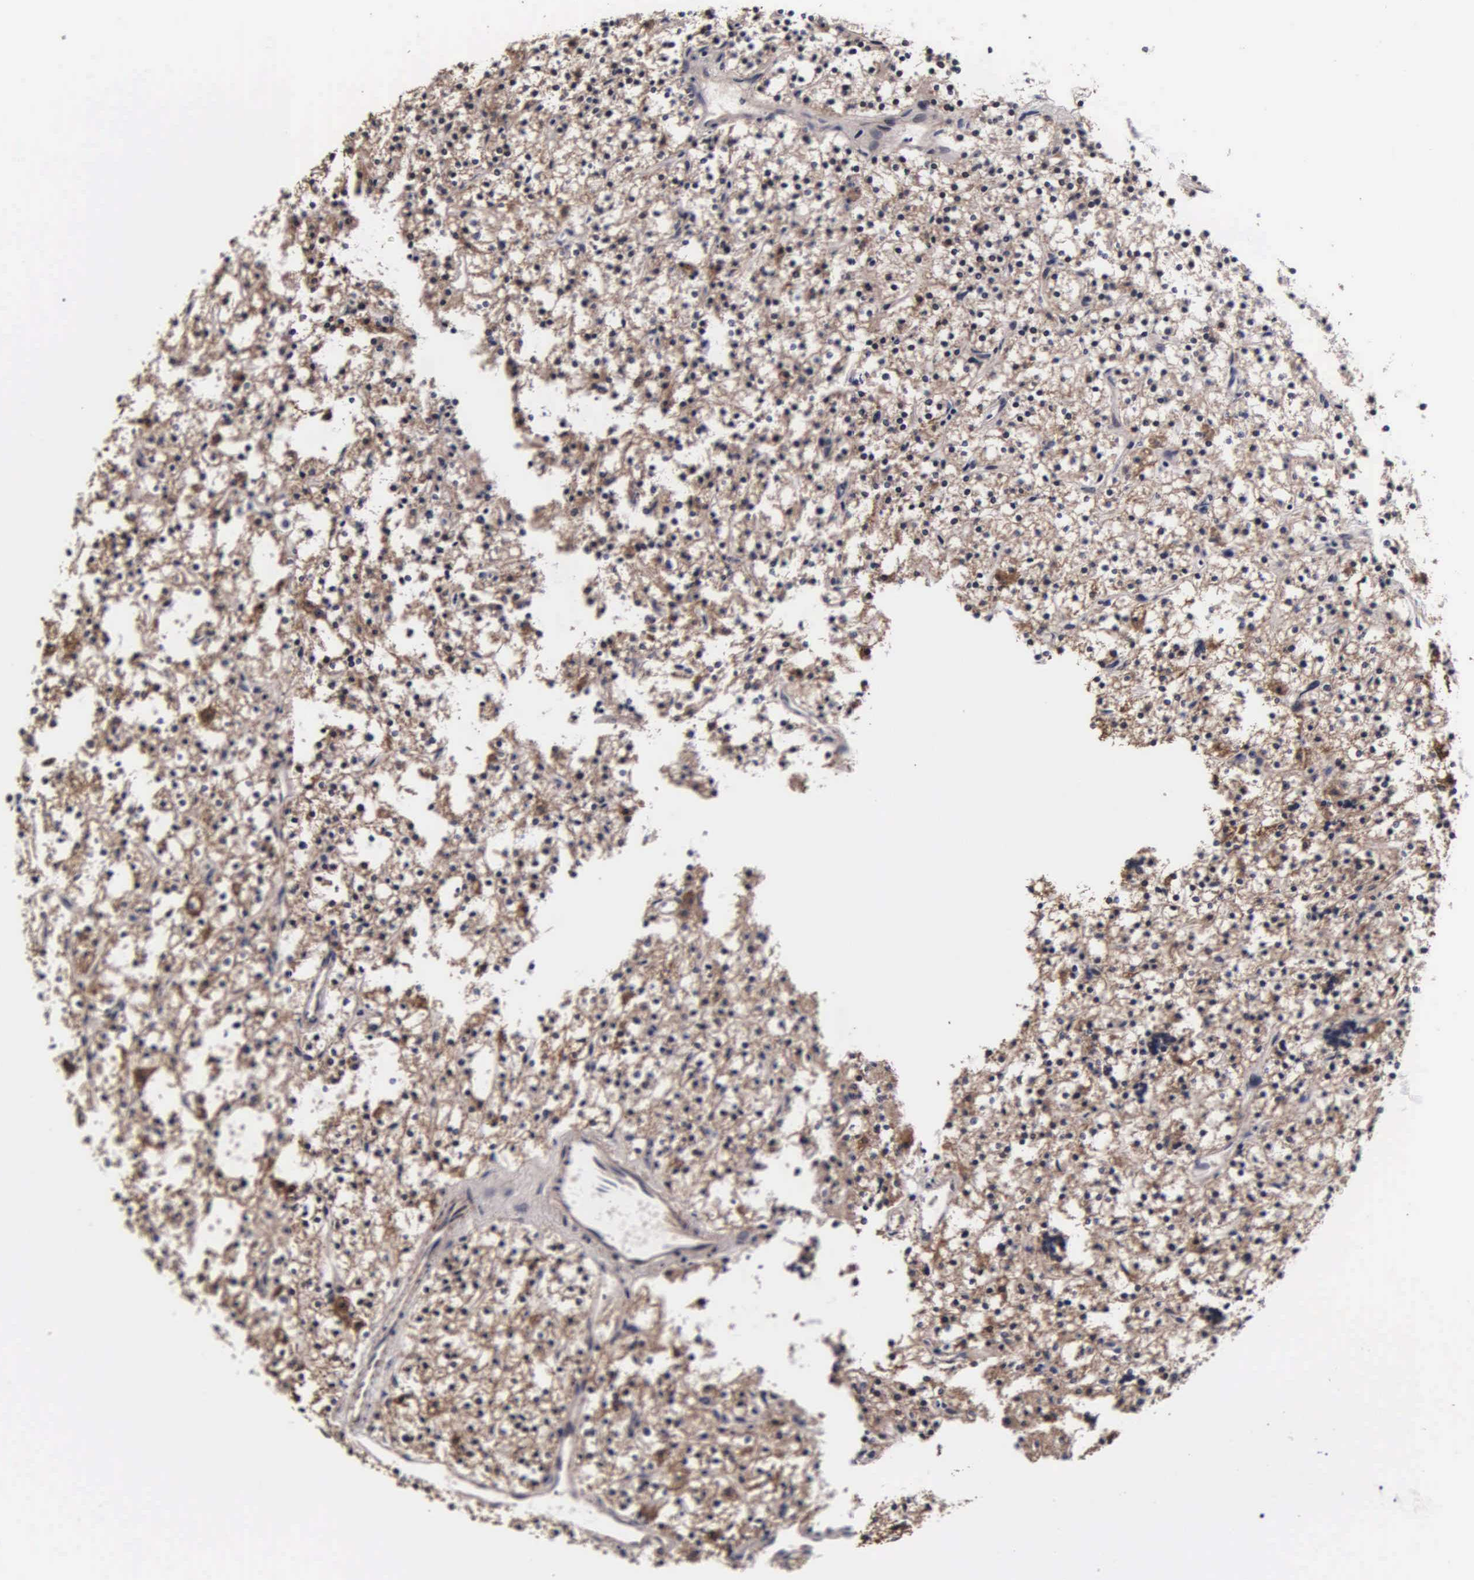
{"staining": {"intensity": "moderate", "quantity": ">75%", "location": "cytoplasmic/membranous"}, "tissue": "parathyroid gland", "cell_type": "Glandular cells", "image_type": "normal", "snomed": [{"axis": "morphology", "description": "Normal tissue, NOS"}, {"axis": "topography", "description": "Parathyroid gland"}], "caption": "Immunohistochemistry photomicrograph of normal parathyroid gland: human parathyroid gland stained using immunohistochemistry (IHC) displays medium levels of moderate protein expression localized specifically in the cytoplasmic/membranous of glandular cells, appearing as a cytoplasmic/membranous brown color.", "gene": "PSMA3", "patient": {"sex": "female", "age": 74}}